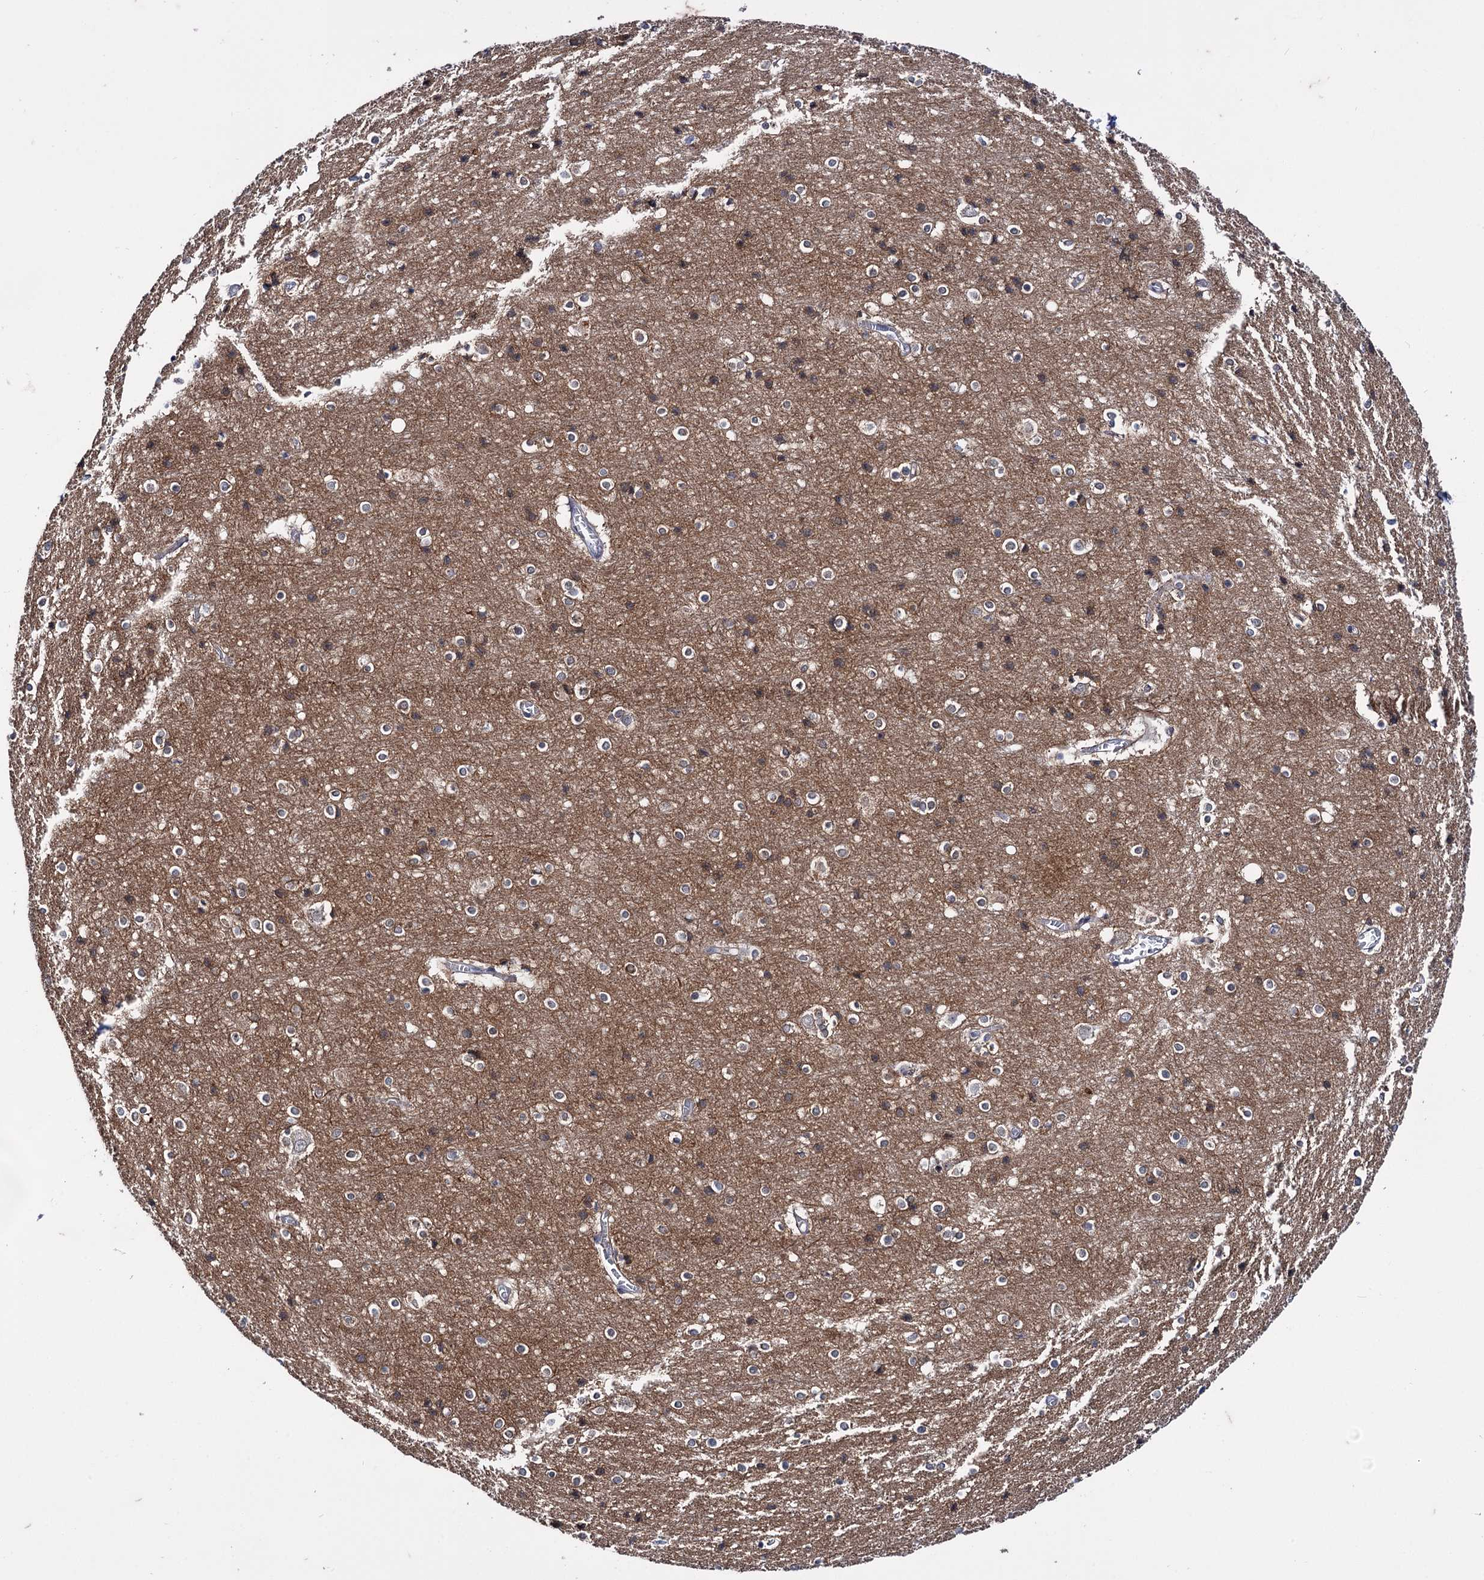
{"staining": {"intensity": "negative", "quantity": "none", "location": "none"}, "tissue": "cerebral cortex", "cell_type": "Endothelial cells", "image_type": "normal", "snomed": [{"axis": "morphology", "description": "Normal tissue, NOS"}, {"axis": "topography", "description": "Cerebral cortex"}], "caption": "Immunohistochemistry (IHC) histopathology image of normal human cerebral cortex stained for a protein (brown), which reveals no positivity in endothelial cells.", "gene": "MID1IP1", "patient": {"sex": "male", "age": 54}}